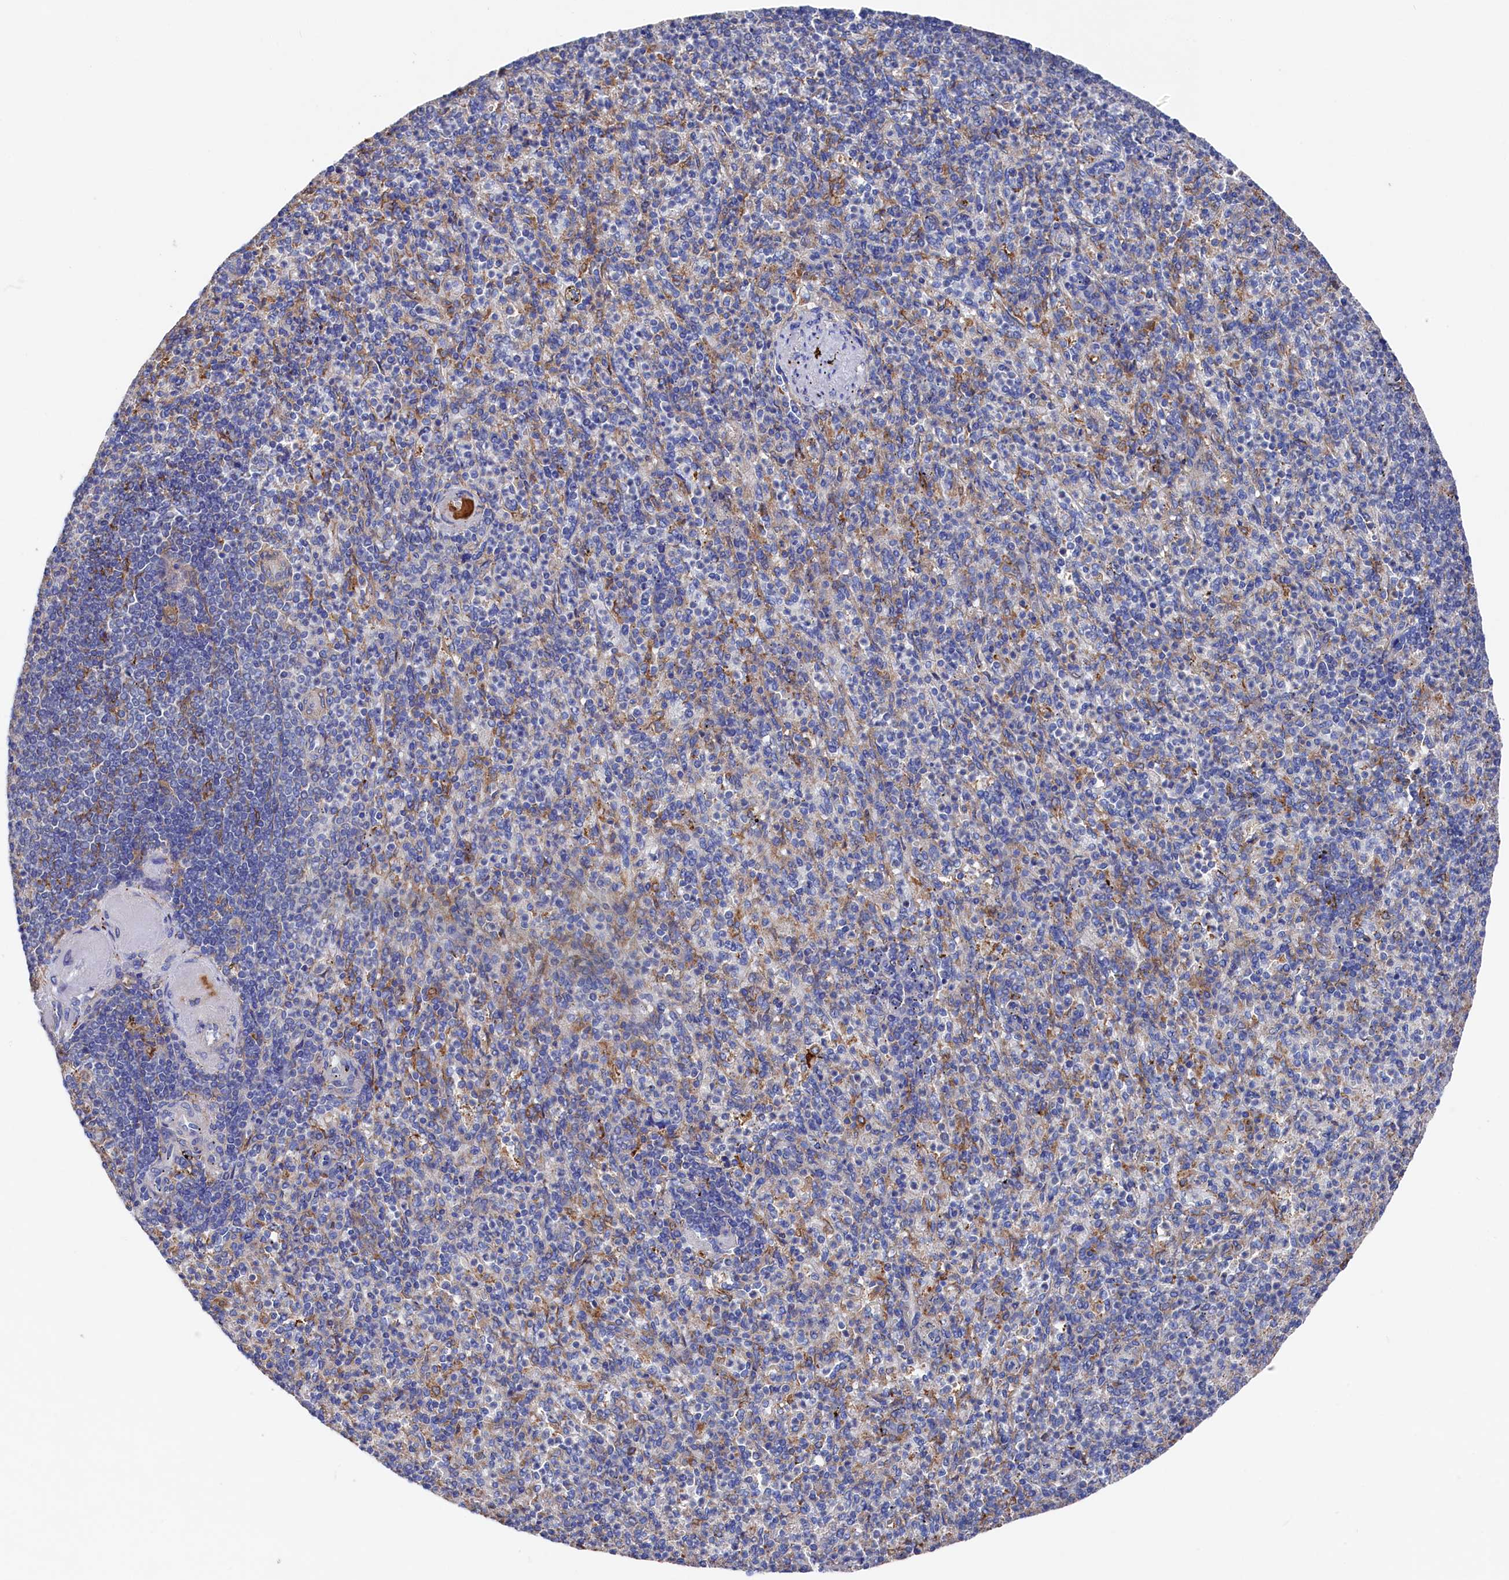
{"staining": {"intensity": "moderate", "quantity": "<25%", "location": "cytoplasmic/membranous"}, "tissue": "spleen", "cell_type": "Cells in red pulp", "image_type": "normal", "snomed": [{"axis": "morphology", "description": "Normal tissue, NOS"}, {"axis": "topography", "description": "Spleen"}], "caption": "Moderate cytoplasmic/membranous expression for a protein is seen in about <25% of cells in red pulp of normal spleen using immunohistochemistry.", "gene": "C12orf73", "patient": {"sex": "female", "age": 74}}